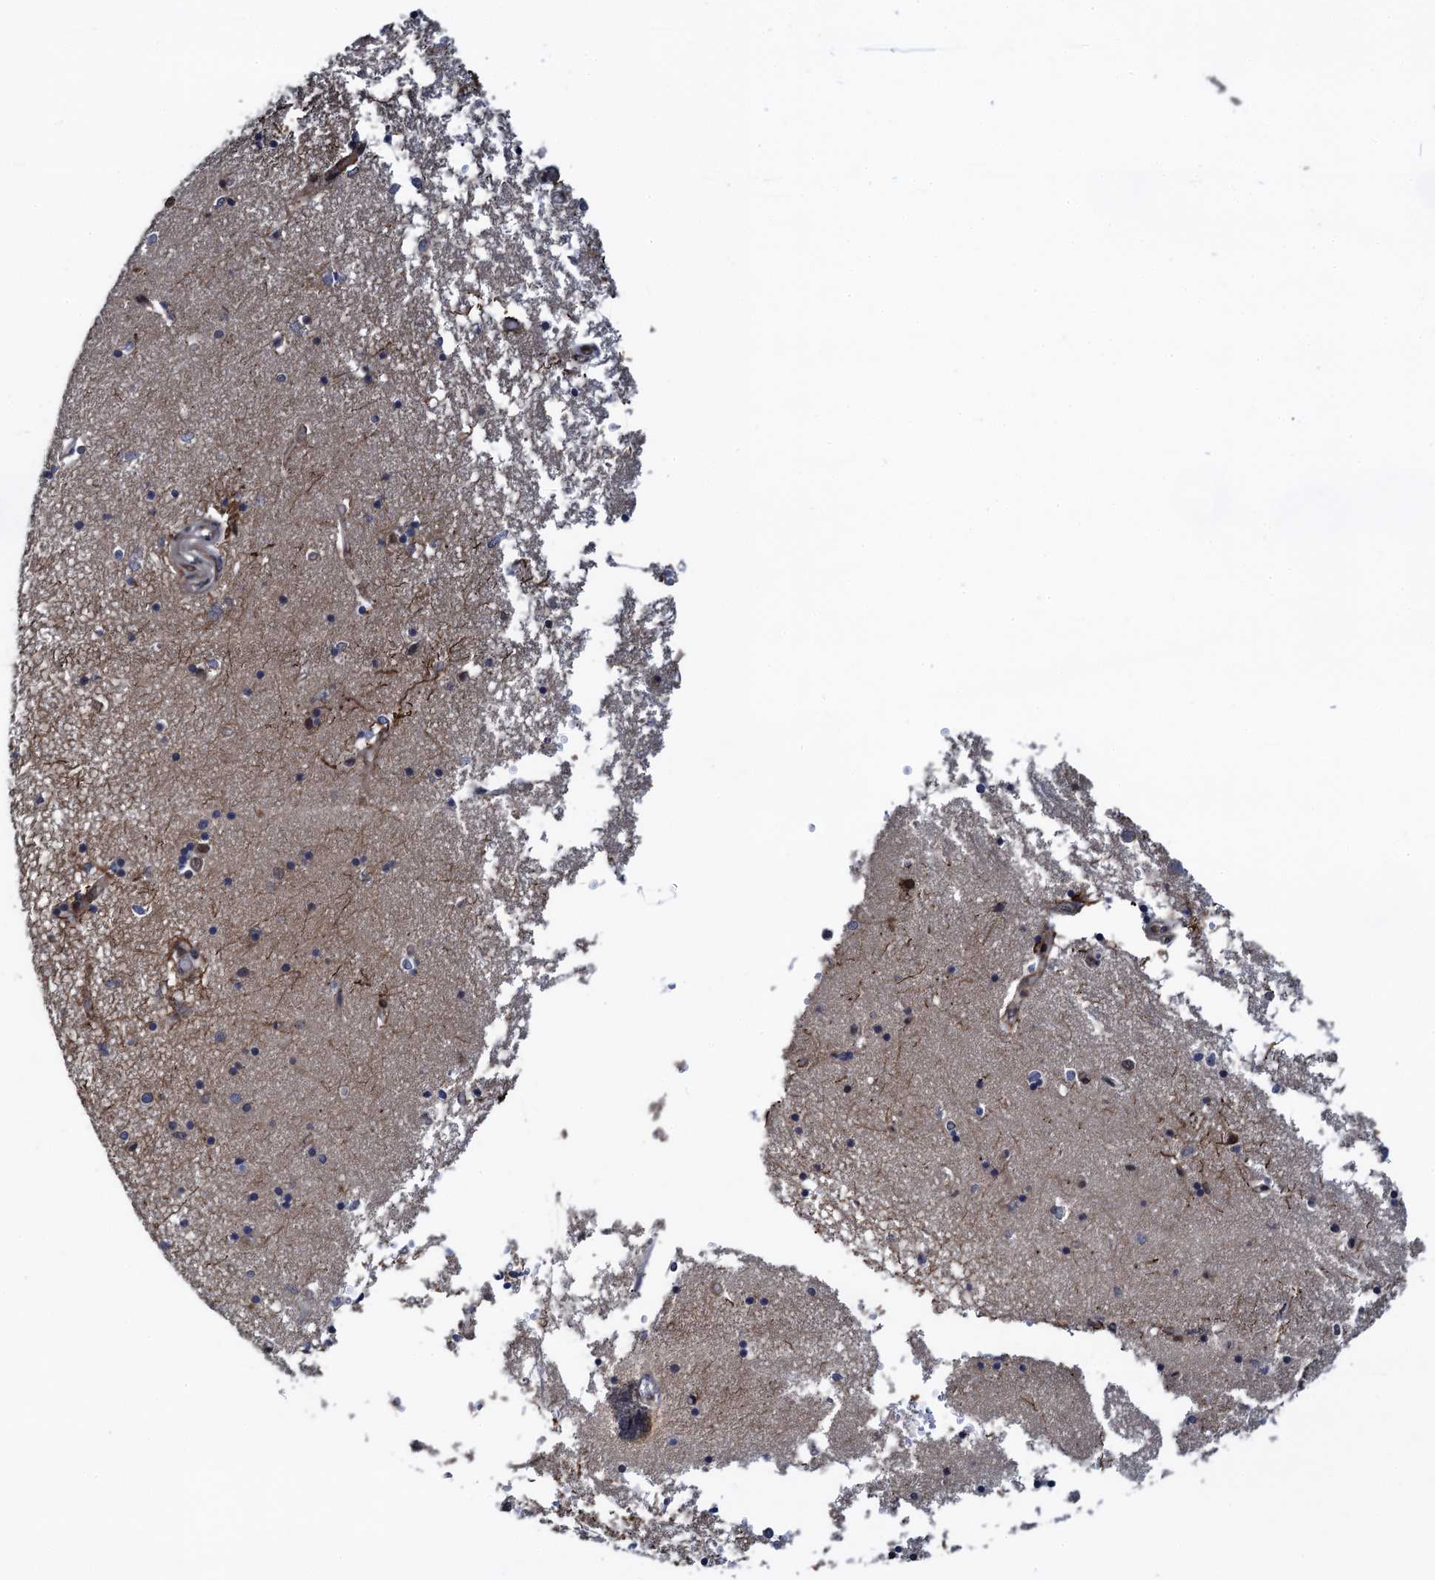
{"staining": {"intensity": "moderate", "quantity": "<25%", "location": "nuclear"}, "tissue": "hippocampus", "cell_type": "Glial cells", "image_type": "normal", "snomed": [{"axis": "morphology", "description": "Normal tissue, NOS"}, {"axis": "topography", "description": "Hippocampus"}], "caption": "Immunohistochemistry (IHC) (DAB (3,3'-diaminobenzidine)) staining of normal hippocampus displays moderate nuclear protein staining in about <25% of glial cells. (IHC, brightfield microscopy, high magnification).", "gene": "ATOSA", "patient": {"sex": "male", "age": 70}}